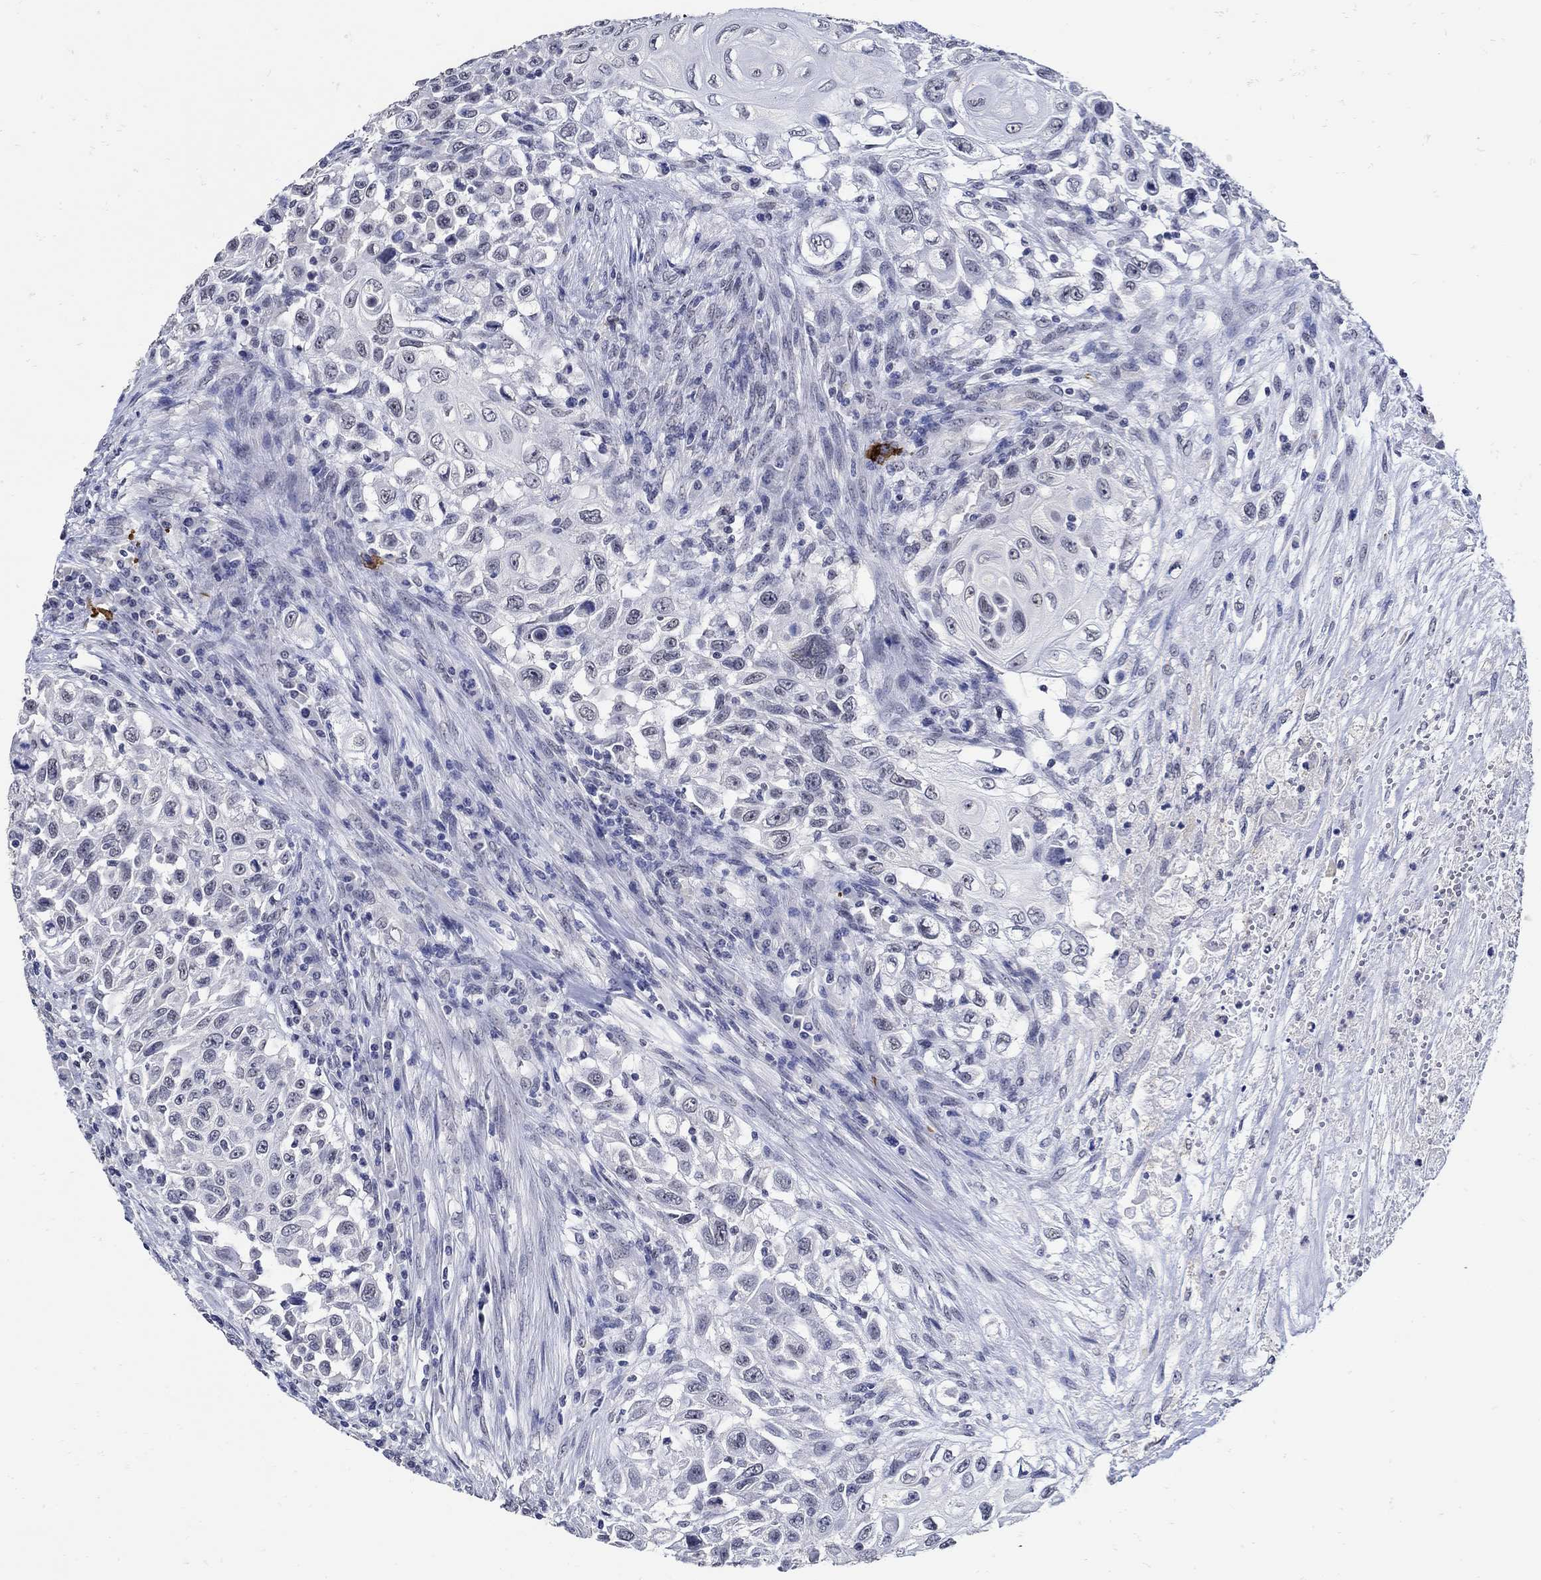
{"staining": {"intensity": "negative", "quantity": "none", "location": "none"}, "tissue": "urothelial cancer", "cell_type": "Tumor cells", "image_type": "cancer", "snomed": [{"axis": "morphology", "description": "Urothelial carcinoma, High grade"}, {"axis": "topography", "description": "Urinary bladder"}], "caption": "Immunohistochemistry of human urothelial cancer reveals no positivity in tumor cells. The staining is performed using DAB brown chromogen with nuclei counter-stained in using hematoxylin.", "gene": "KCNN3", "patient": {"sex": "female", "age": 56}}